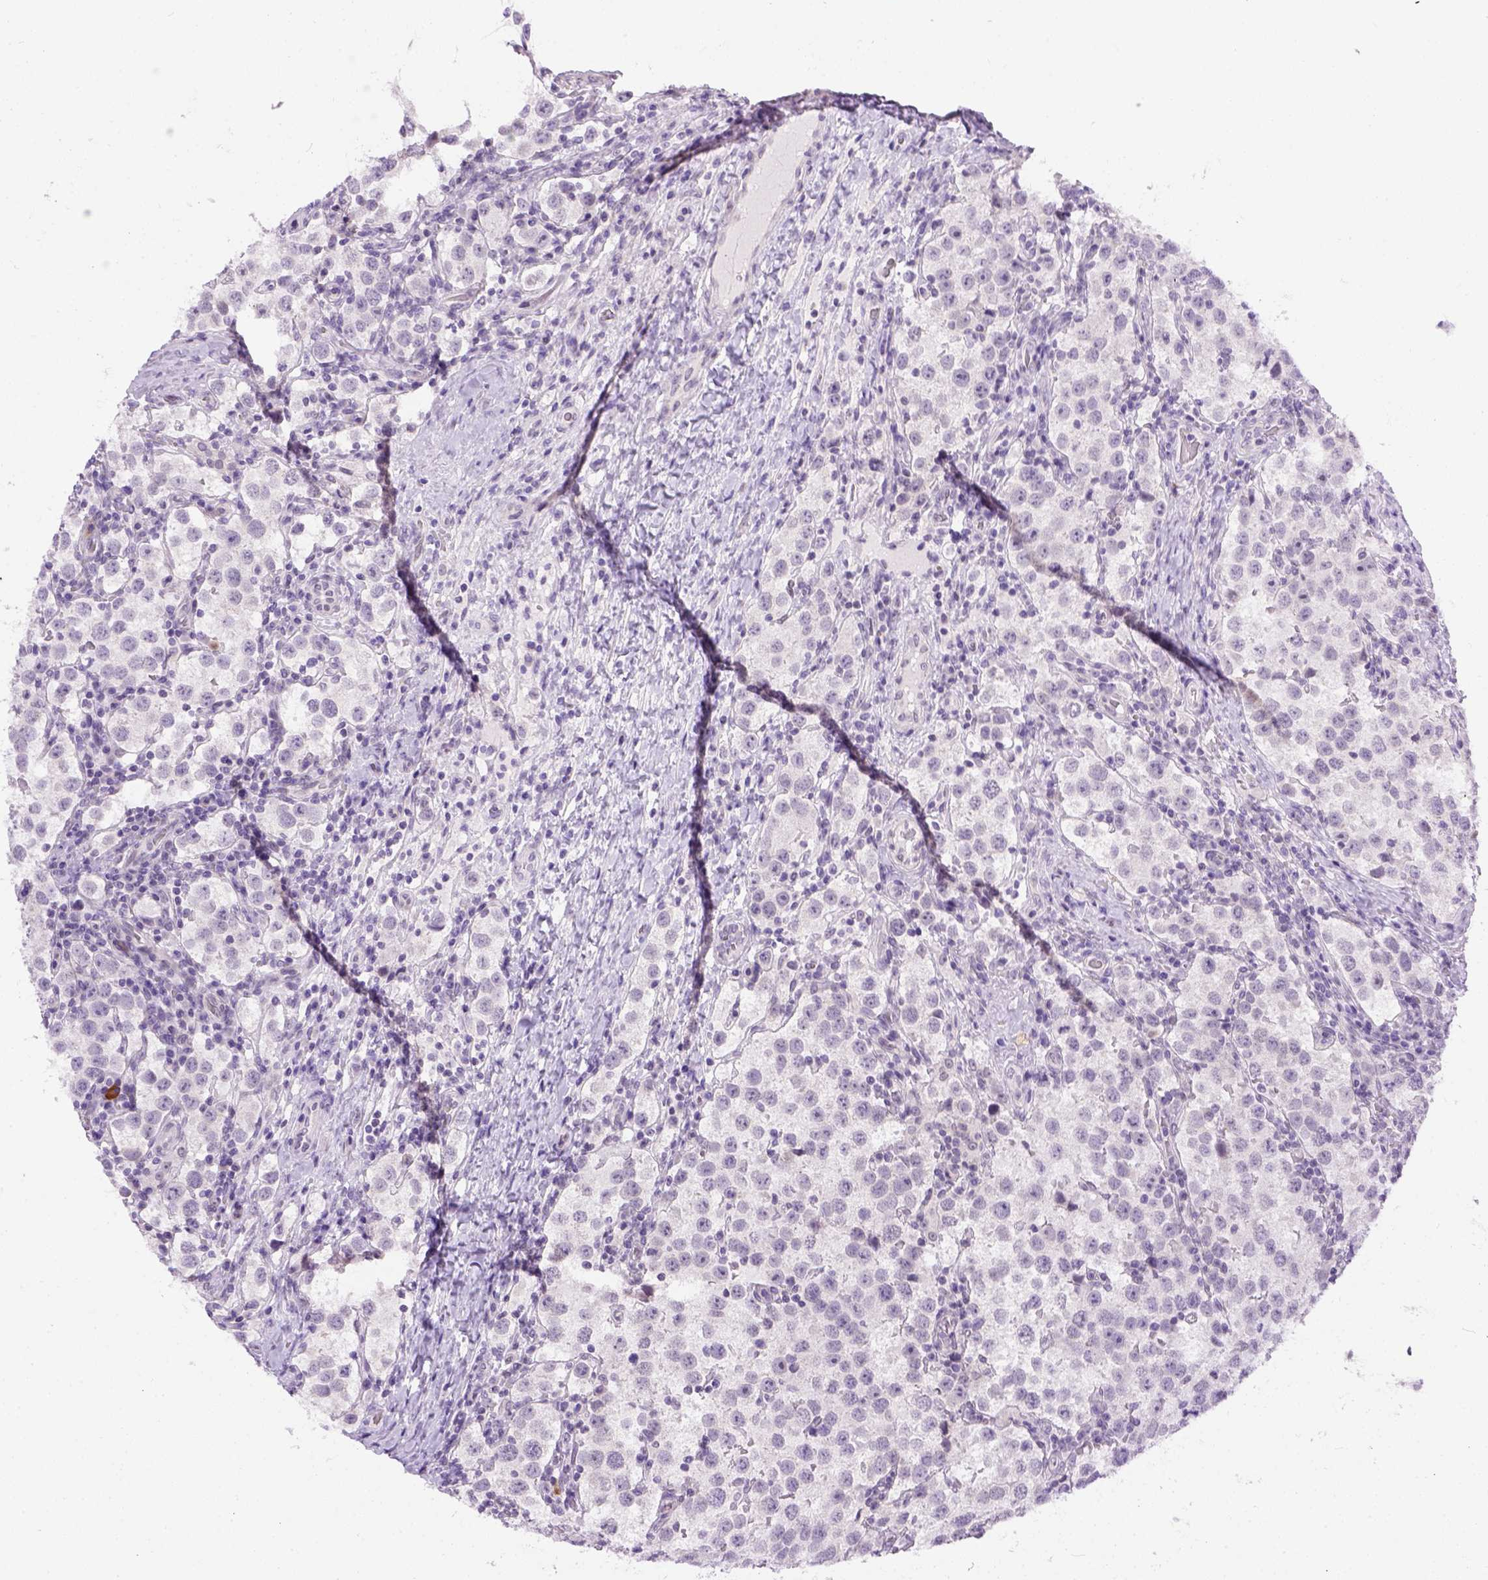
{"staining": {"intensity": "negative", "quantity": "none", "location": "none"}, "tissue": "testis cancer", "cell_type": "Tumor cells", "image_type": "cancer", "snomed": [{"axis": "morphology", "description": "Seminoma, NOS"}, {"axis": "topography", "description": "Testis"}], "caption": "This photomicrograph is of seminoma (testis) stained with immunohistochemistry (IHC) to label a protein in brown with the nuclei are counter-stained blue. There is no positivity in tumor cells.", "gene": "FAM184B", "patient": {"sex": "male", "age": 37}}